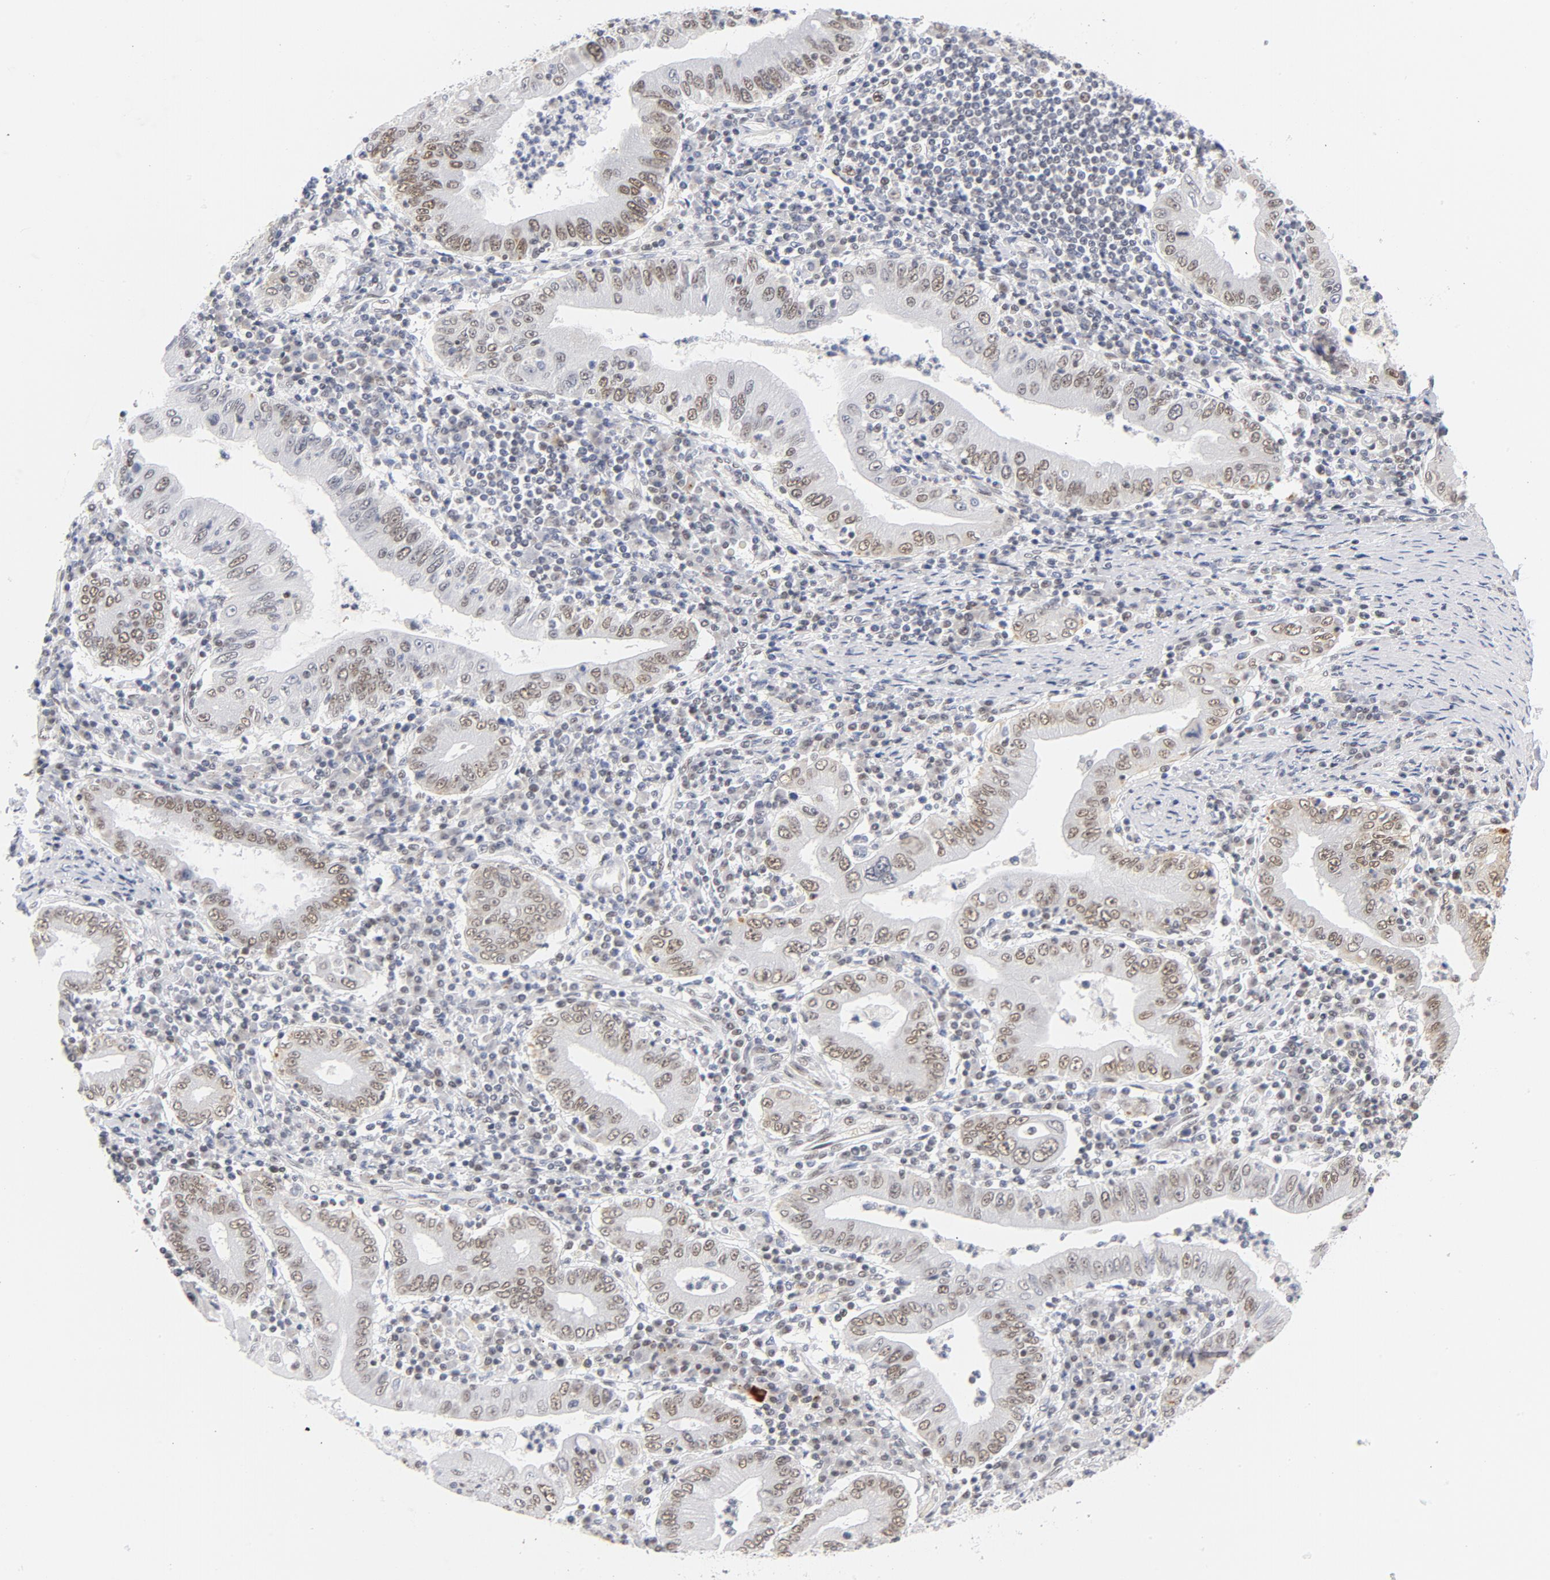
{"staining": {"intensity": "moderate", "quantity": "25%-75%", "location": "nuclear"}, "tissue": "stomach cancer", "cell_type": "Tumor cells", "image_type": "cancer", "snomed": [{"axis": "morphology", "description": "Normal tissue, NOS"}, {"axis": "morphology", "description": "Adenocarcinoma, NOS"}, {"axis": "topography", "description": "Esophagus"}, {"axis": "topography", "description": "Stomach, upper"}, {"axis": "topography", "description": "Peripheral nerve tissue"}], "caption": "A high-resolution photomicrograph shows immunohistochemistry (IHC) staining of adenocarcinoma (stomach), which displays moderate nuclear expression in about 25%-75% of tumor cells. Immunohistochemistry (ihc) stains the protein of interest in brown and the nuclei are stained blue.", "gene": "BAP1", "patient": {"sex": "male", "age": 62}}